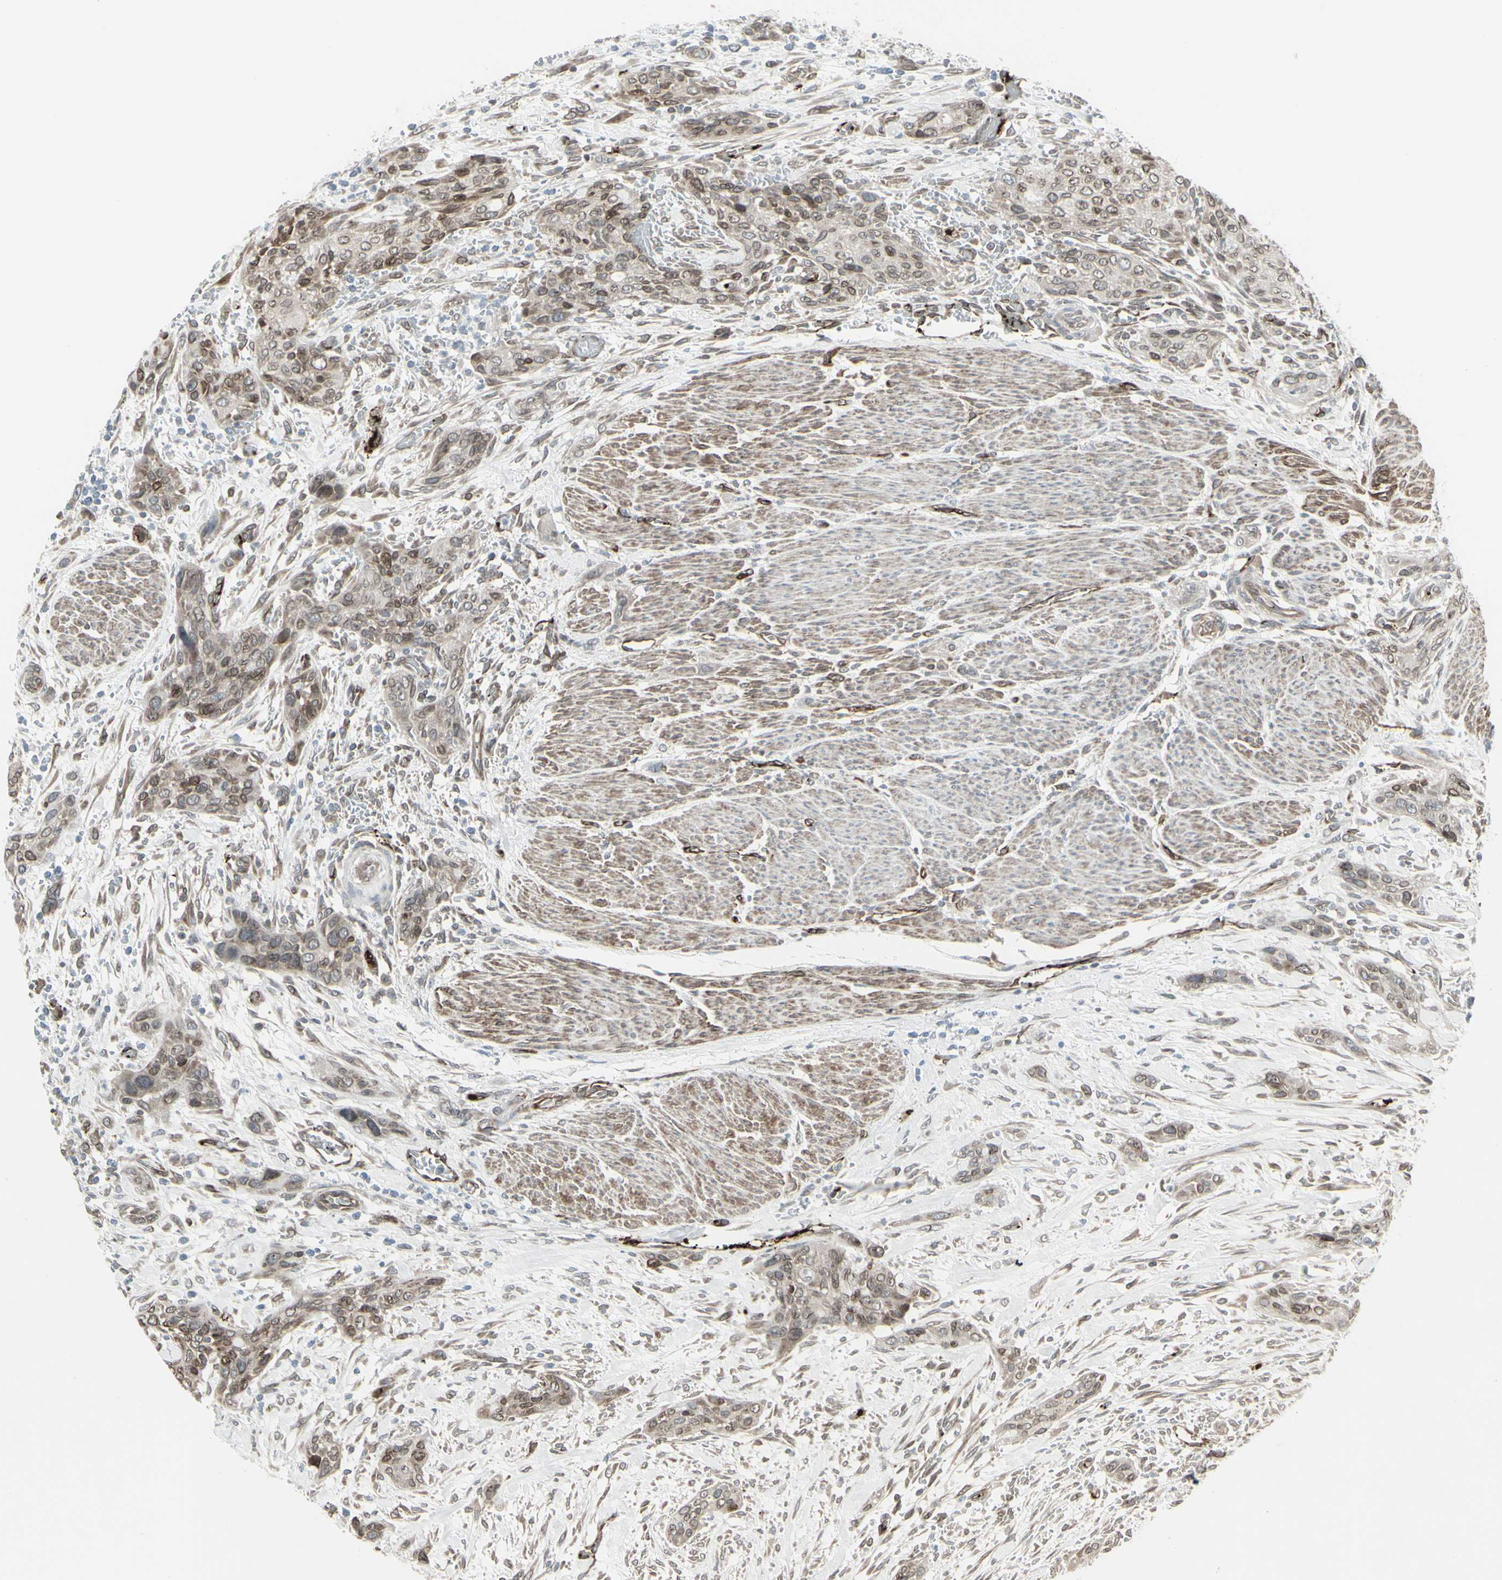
{"staining": {"intensity": "weak", "quantity": ">75%", "location": "cytoplasmic/membranous,nuclear"}, "tissue": "urothelial cancer", "cell_type": "Tumor cells", "image_type": "cancer", "snomed": [{"axis": "morphology", "description": "Urothelial carcinoma, High grade"}, {"axis": "topography", "description": "Urinary bladder"}], "caption": "Protein analysis of urothelial carcinoma (high-grade) tissue exhibits weak cytoplasmic/membranous and nuclear expression in about >75% of tumor cells.", "gene": "DTX3L", "patient": {"sex": "male", "age": 35}}